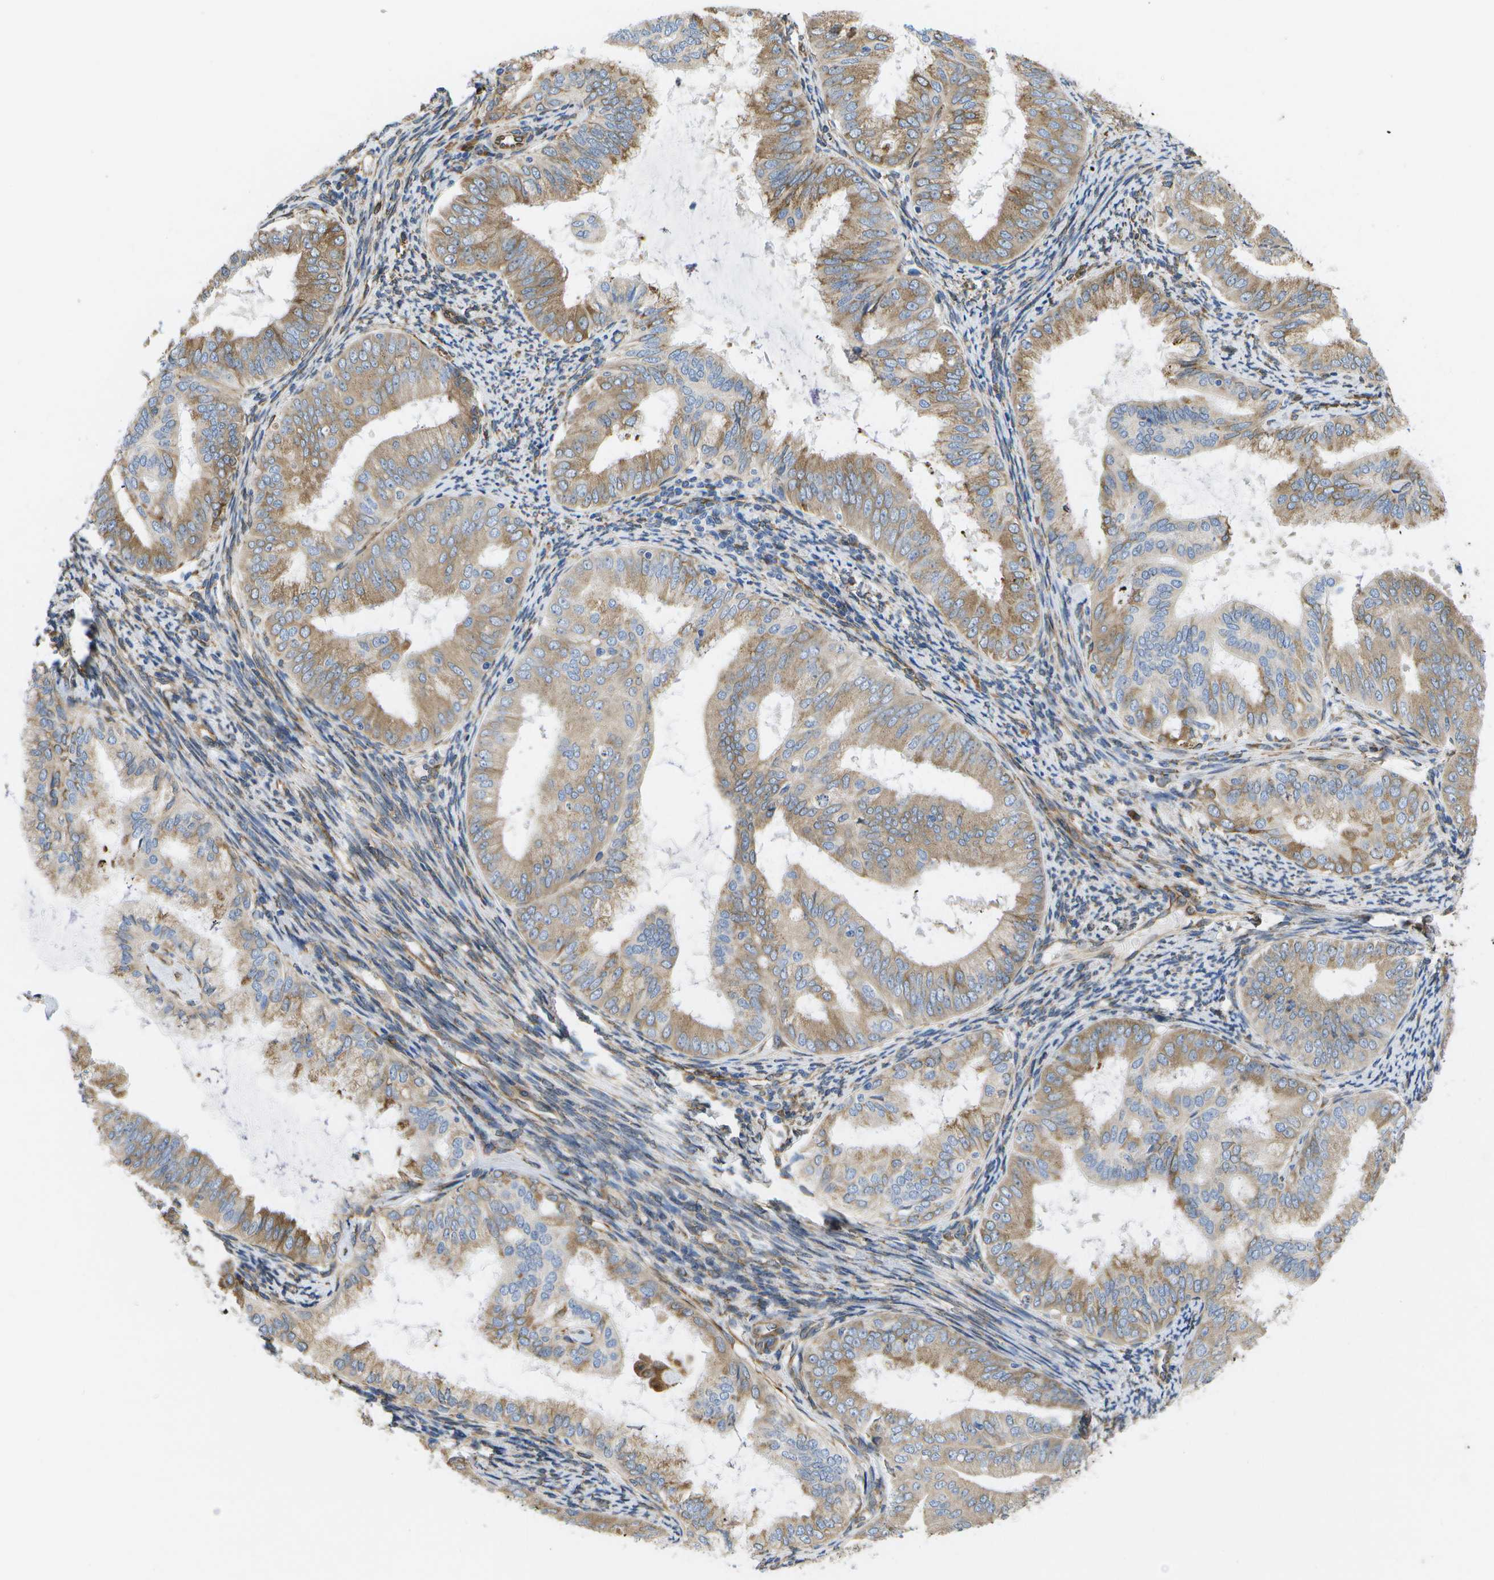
{"staining": {"intensity": "moderate", "quantity": ">75%", "location": "cytoplasmic/membranous"}, "tissue": "endometrial cancer", "cell_type": "Tumor cells", "image_type": "cancer", "snomed": [{"axis": "morphology", "description": "Adenocarcinoma, NOS"}, {"axis": "topography", "description": "Endometrium"}], "caption": "Tumor cells show medium levels of moderate cytoplasmic/membranous positivity in approximately >75% of cells in human endometrial cancer (adenocarcinoma).", "gene": "ZDHHC17", "patient": {"sex": "female", "age": 63}}